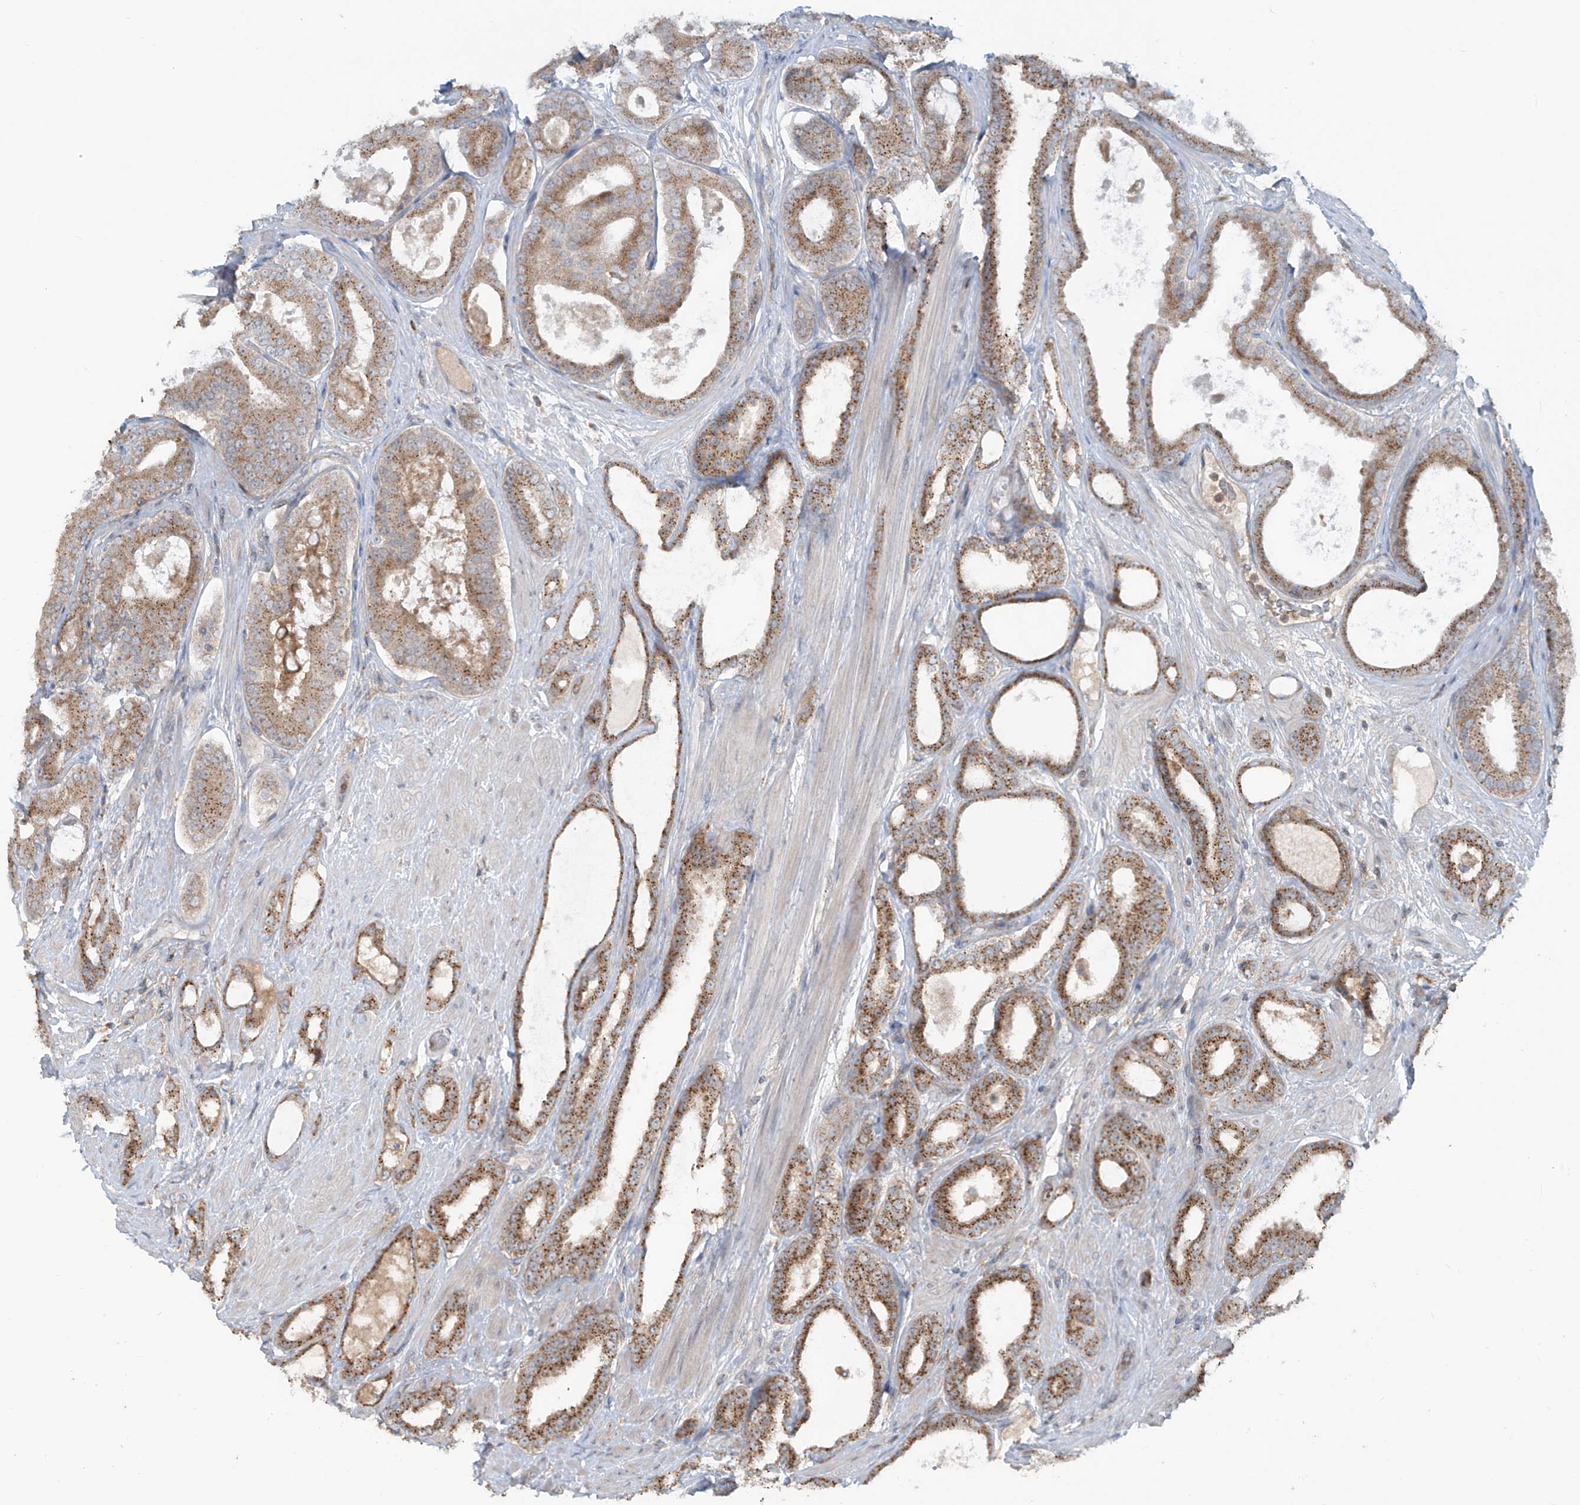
{"staining": {"intensity": "moderate", "quantity": ">75%", "location": "cytoplasmic/membranous"}, "tissue": "prostate cancer", "cell_type": "Tumor cells", "image_type": "cancer", "snomed": [{"axis": "morphology", "description": "Adenocarcinoma, High grade"}, {"axis": "topography", "description": "Prostate"}], "caption": "Prostate high-grade adenocarcinoma tissue displays moderate cytoplasmic/membranous positivity in about >75% of tumor cells (brown staining indicates protein expression, while blue staining denotes nuclei).", "gene": "PARVG", "patient": {"sex": "male", "age": 60}}